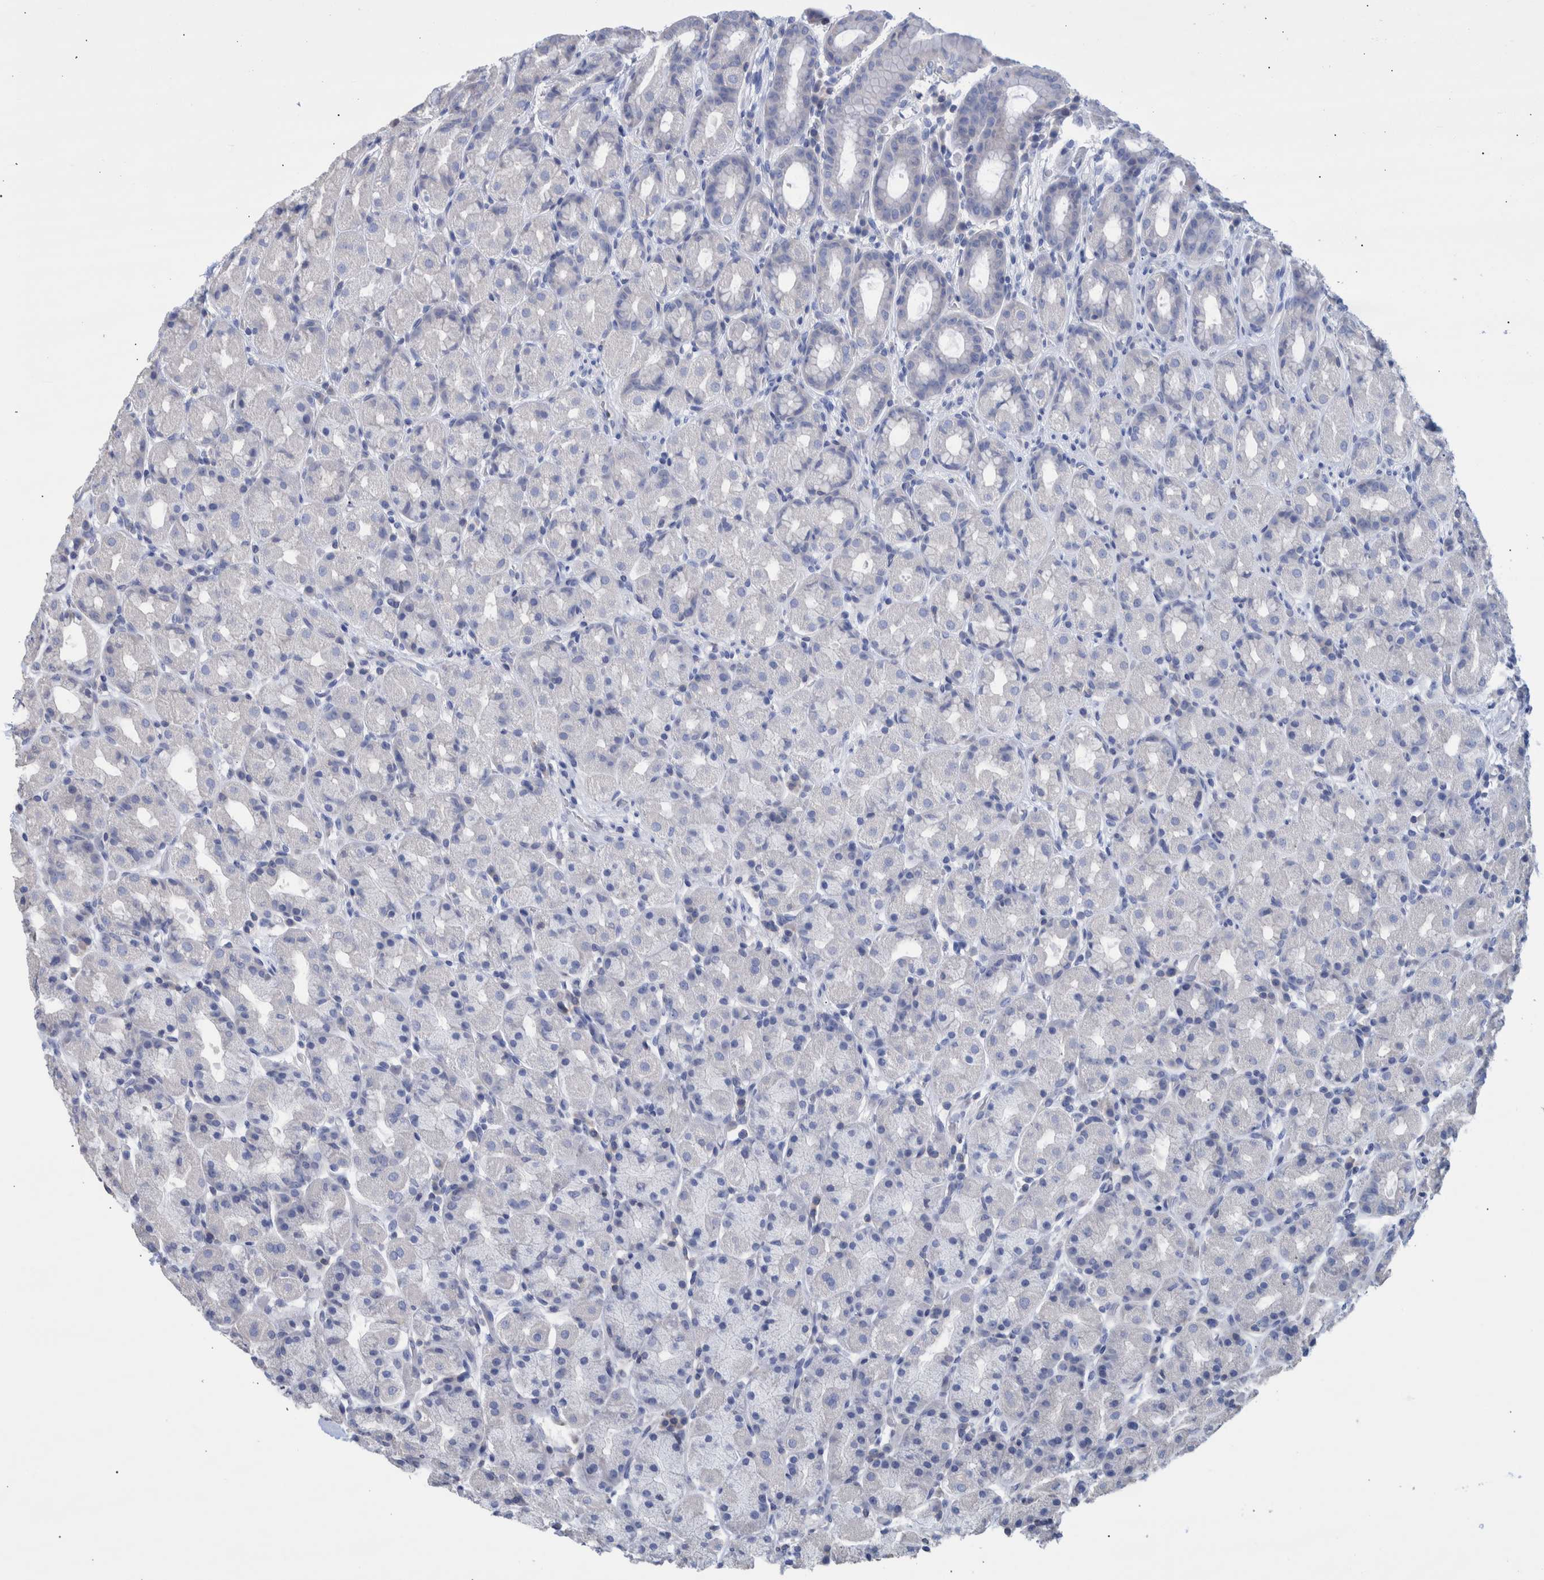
{"staining": {"intensity": "negative", "quantity": "none", "location": "none"}, "tissue": "stomach", "cell_type": "Glandular cells", "image_type": "normal", "snomed": [{"axis": "morphology", "description": "Normal tissue, NOS"}, {"axis": "topography", "description": "Stomach, upper"}], "caption": "A histopathology image of human stomach is negative for staining in glandular cells. The staining is performed using DAB (3,3'-diaminobenzidine) brown chromogen with nuclei counter-stained in using hematoxylin.", "gene": "PPP3CC", "patient": {"sex": "male", "age": 68}}